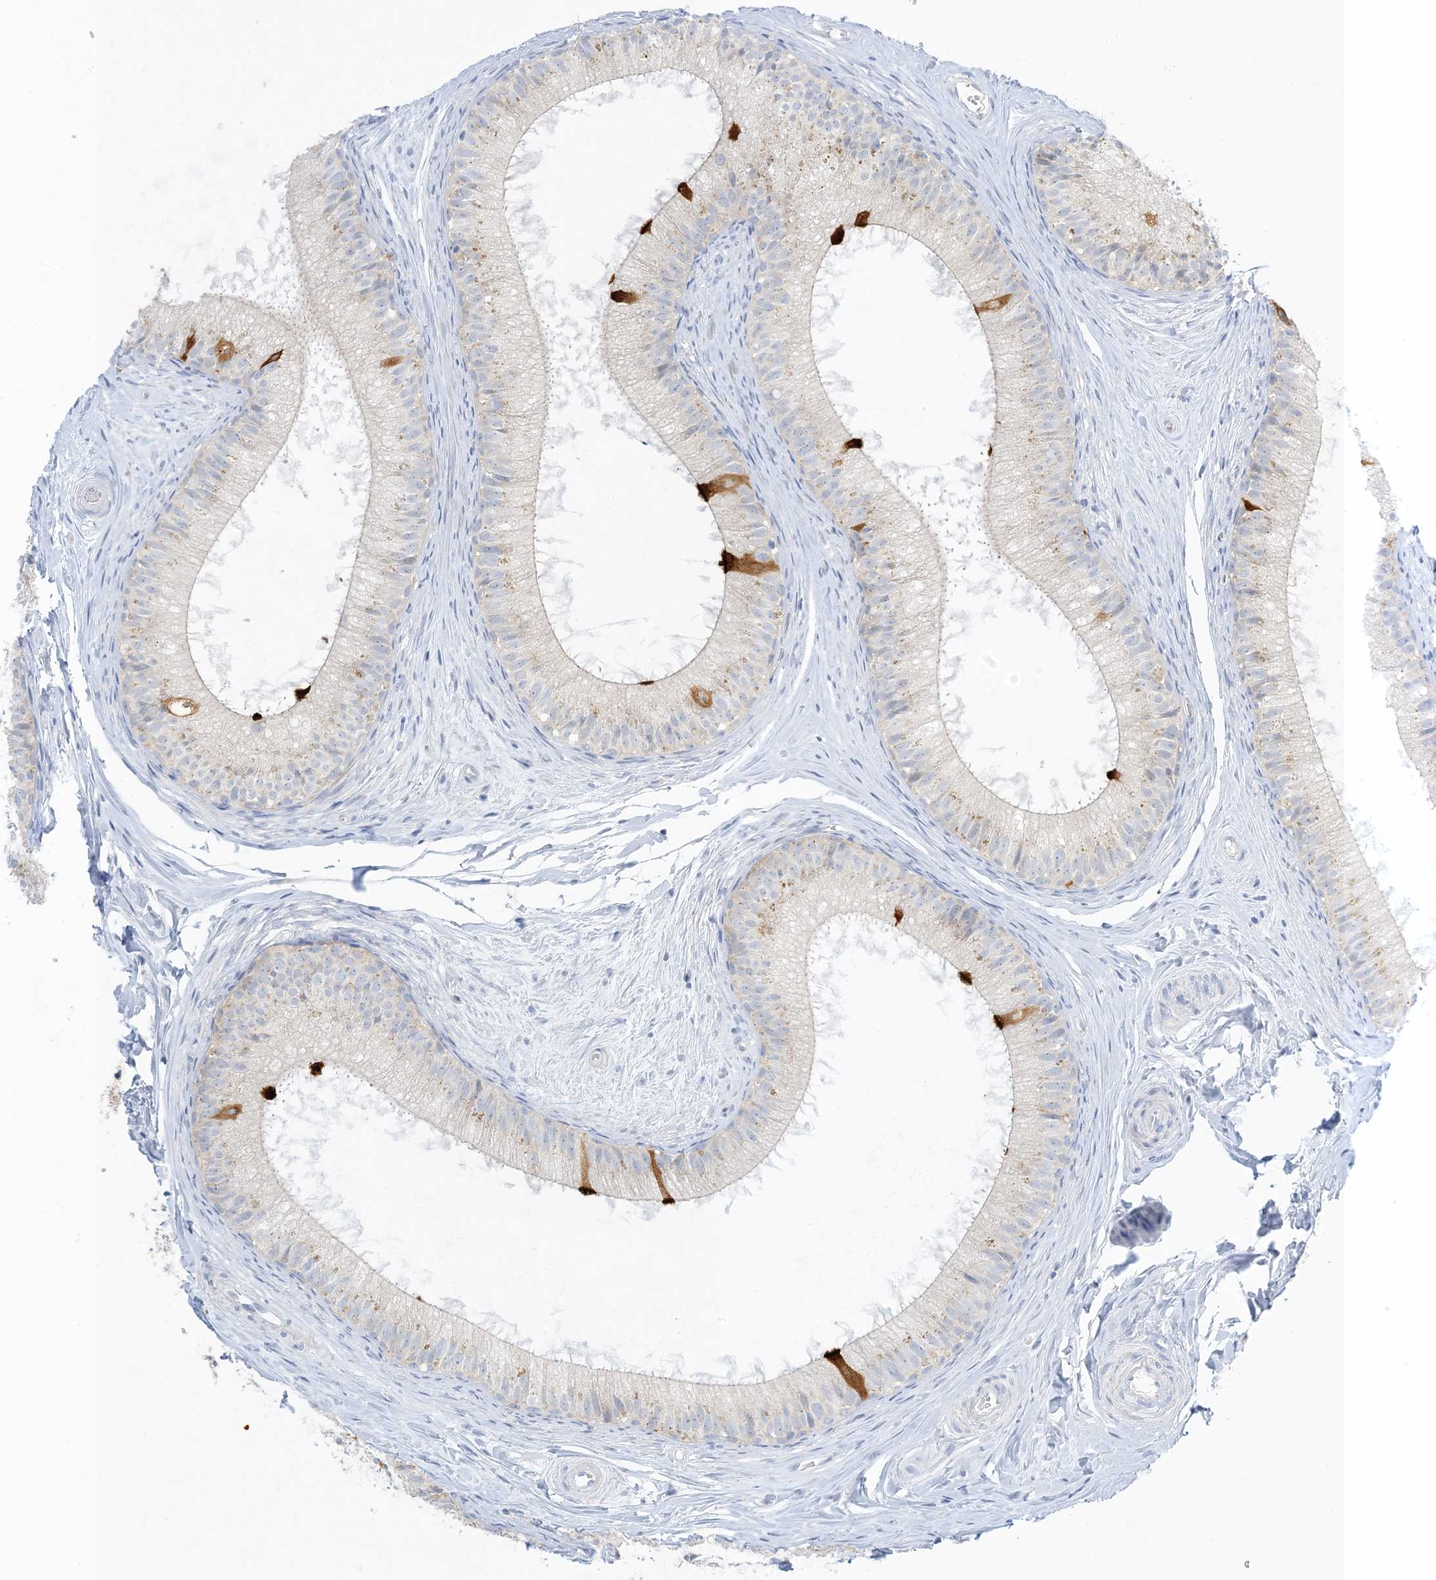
{"staining": {"intensity": "moderate", "quantity": "<25%", "location": "cytoplasmic/membranous"}, "tissue": "epididymis", "cell_type": "Glandular cells", "image_type": "normal", "snomed": [{"axis": "morphology", "description": "Normal tissue, NOS"}, {"axis": "topography", "description": "Epididymis"}], "caption": "A high-resolution micrograph shows IHC staining of normal epididymis, which reveals moderate cytoplasmic/membranous positivity in about <25% of glandular cells.", "gene": "XIRP2", "patient": {"sex": "male", "age": 34}}